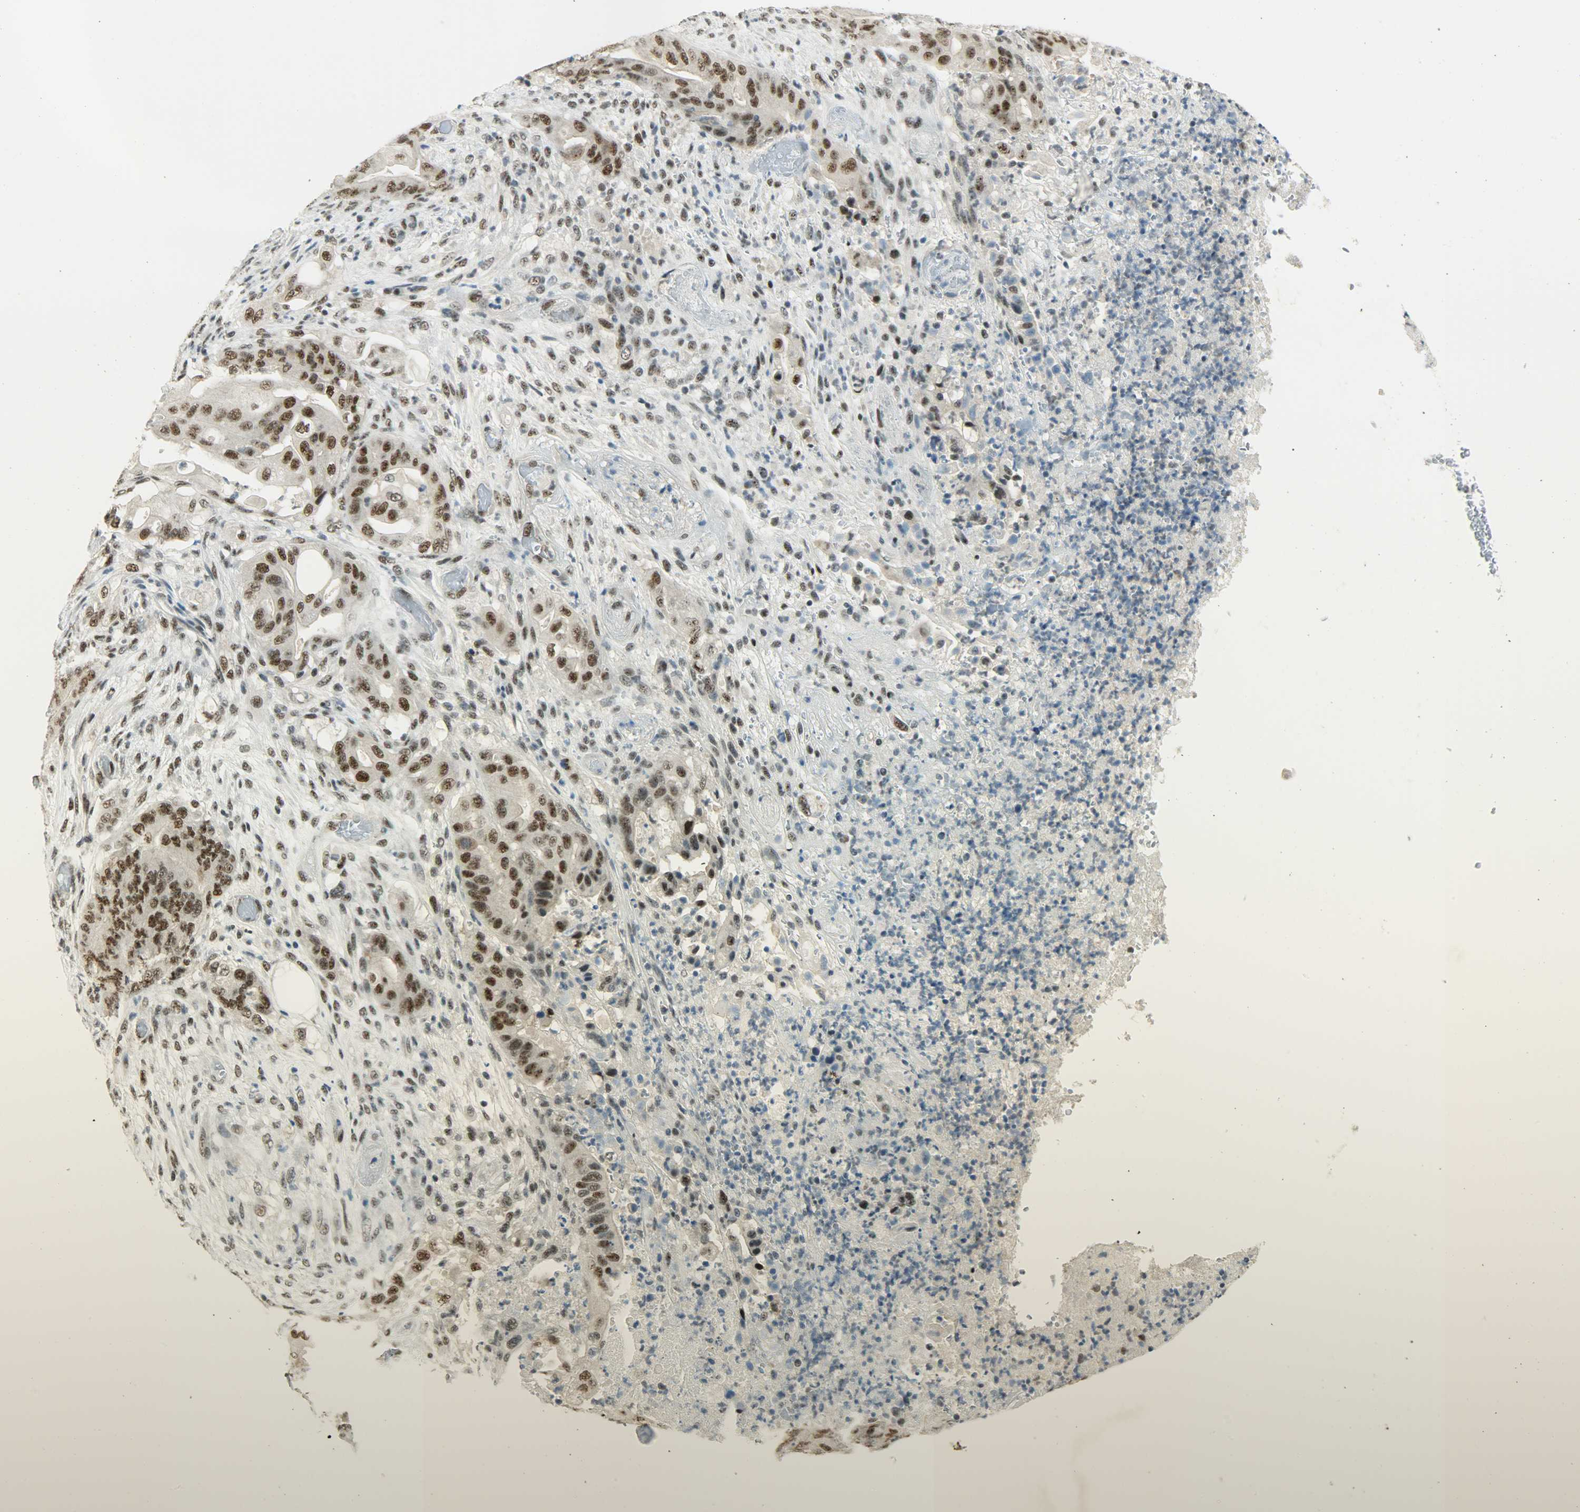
{"staining": {"intensity": "strong", "quantity": ">75%", "location": "nuclear"}, "tissue": "stomach cancer", "cell_type": "Tumor cells", "image_type": "cancer", "snomed": [{"axis": "morphology", "description": "Adenocarcinoma, NOS"}, {"axis": "topography", "description": "Stomach"}], "caption": "Stomach cancer stained for a protein reveals strong nuclear positivity in tumor cells.", "gene": "SUGP1", "patient": {"sex": "female", "age": 73}}